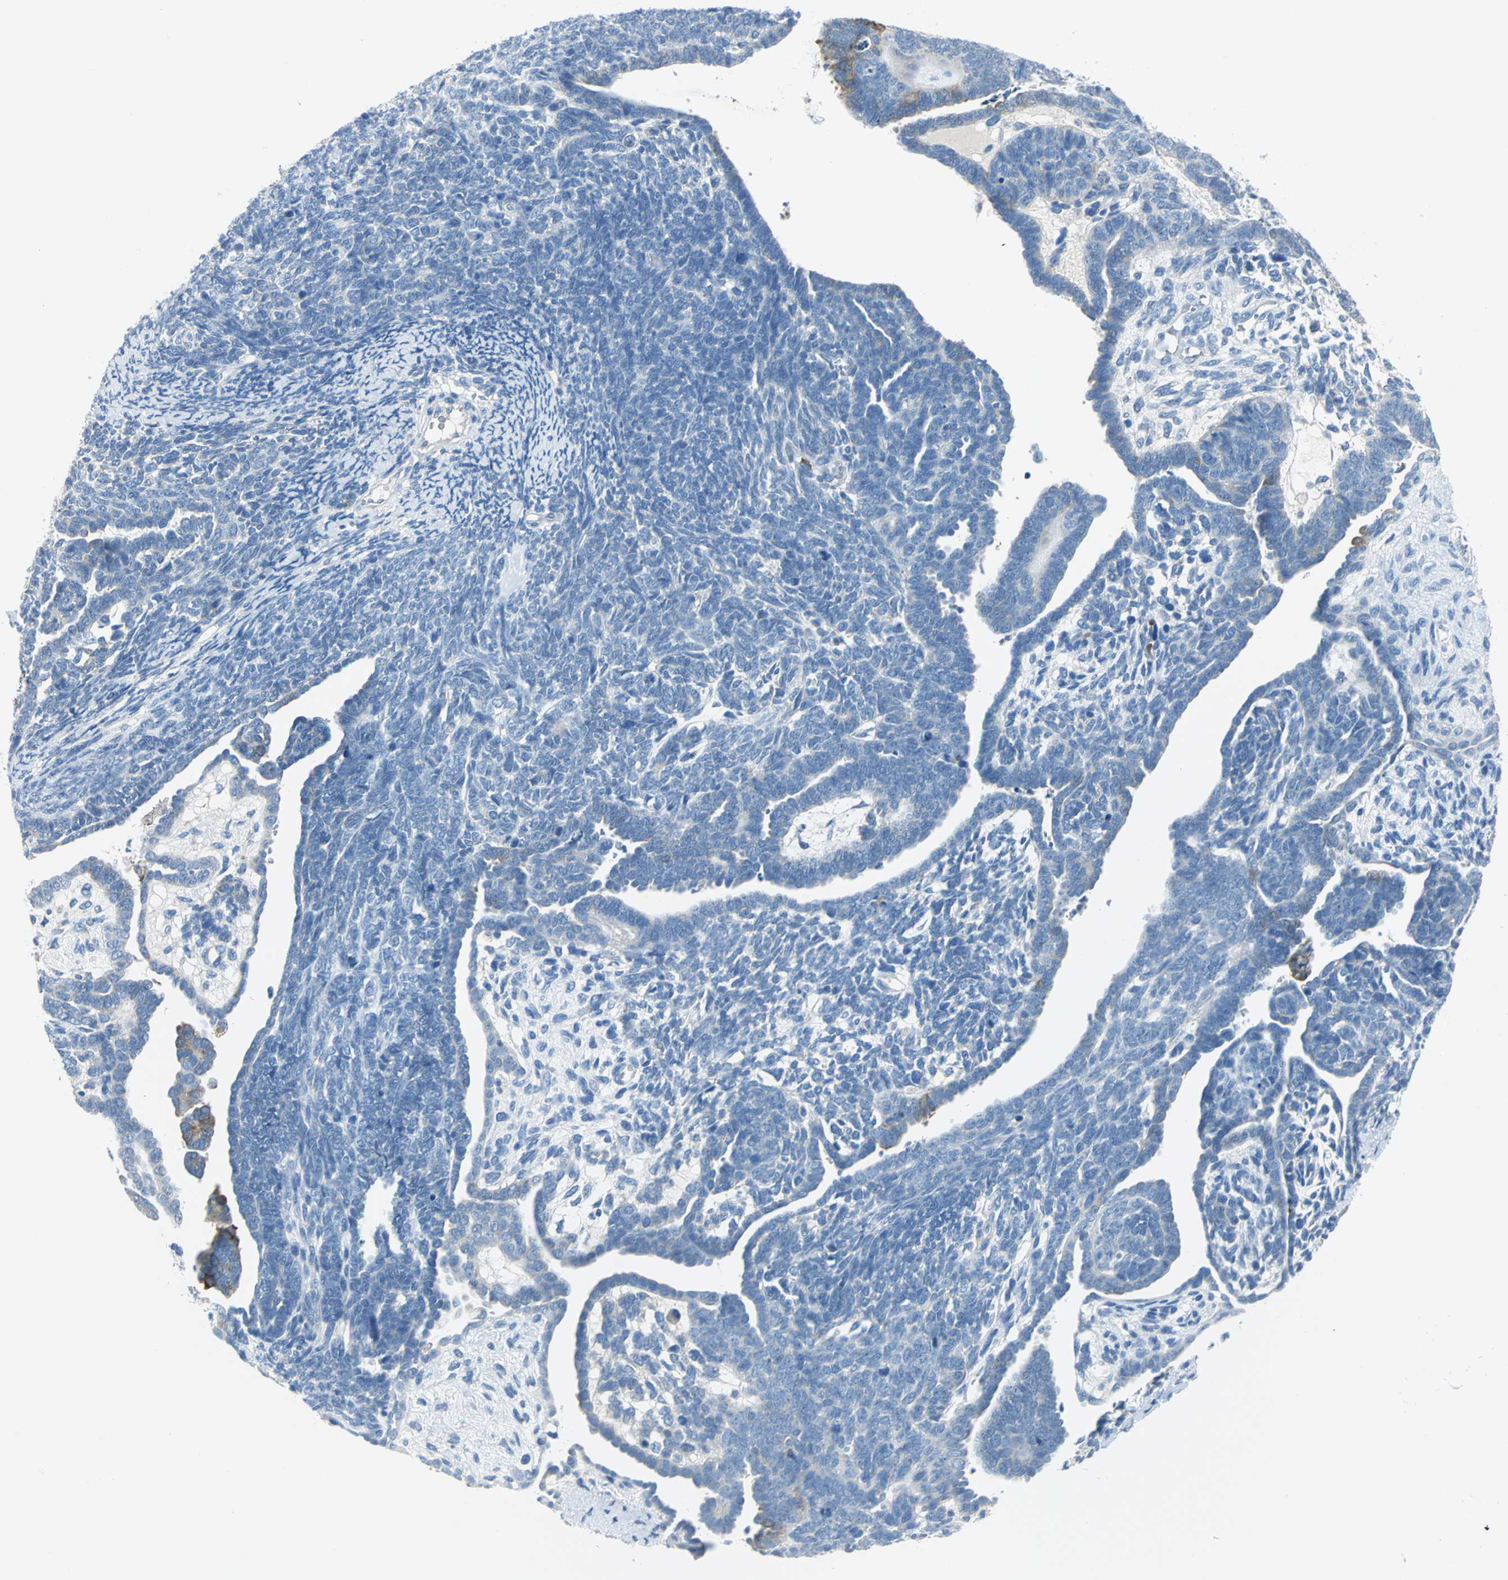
{"staining": {"intensity": "moderate", "quantity": "<25%", "location": "cytoplasmic/membranous"}, "tissue": "endometrial cancer", "cell_type": "Tumor cells", "image_type": "cancer", "snomed": [{"axis": "morphology", "description": "Neoplasm, malignant, NOS"}, {"axis": "topography", "description": "Endometrium"}], "caption": "A histopathology image of malignant neoplasm (endometrial) stained for a protein demonstrates moderate cytoplasmic/membranous brown staining in tumor cells.", "gene": "ALOX15", "patient": {"sex": "female", "age": 74}}